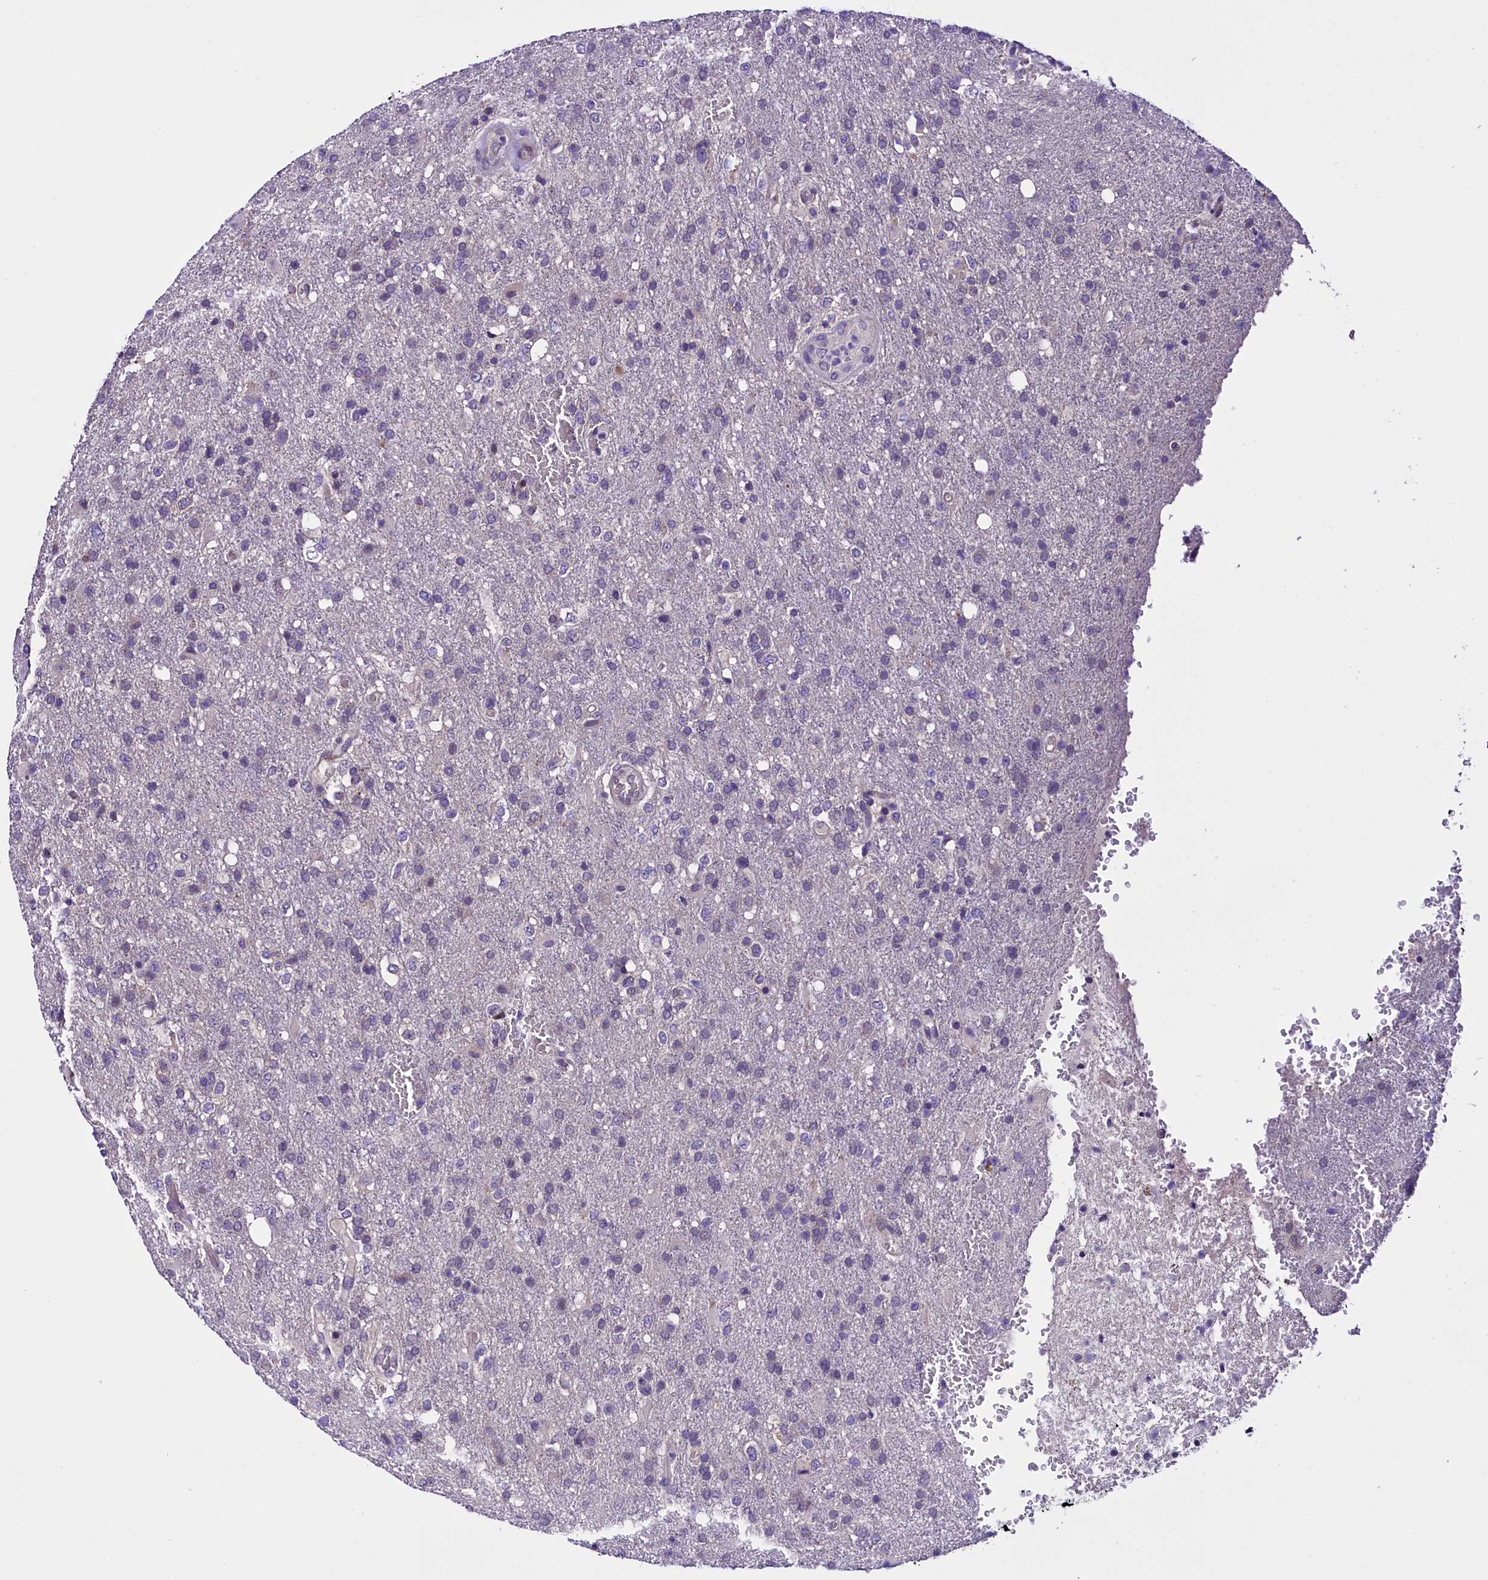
{"staining": {"intensity": "negative", "quantity": "none", "location": "none"}, "tissue": "glioma", "cell_type": "Tumor cells", "image_type": "cancer", "snomed": [{"axis": "morphology", "description": "Glioma, malignant, High grade"}, {"axis": "topography", "description": "Brain"}], "caption": "Tumor cells show no significant protein expression in glioma. (Brightfield microscopy of DAB immunohistochemistry (IHC) at high magnification).", "gene": "C9orf40", "patient": {"sex": "female", "age": 74}}